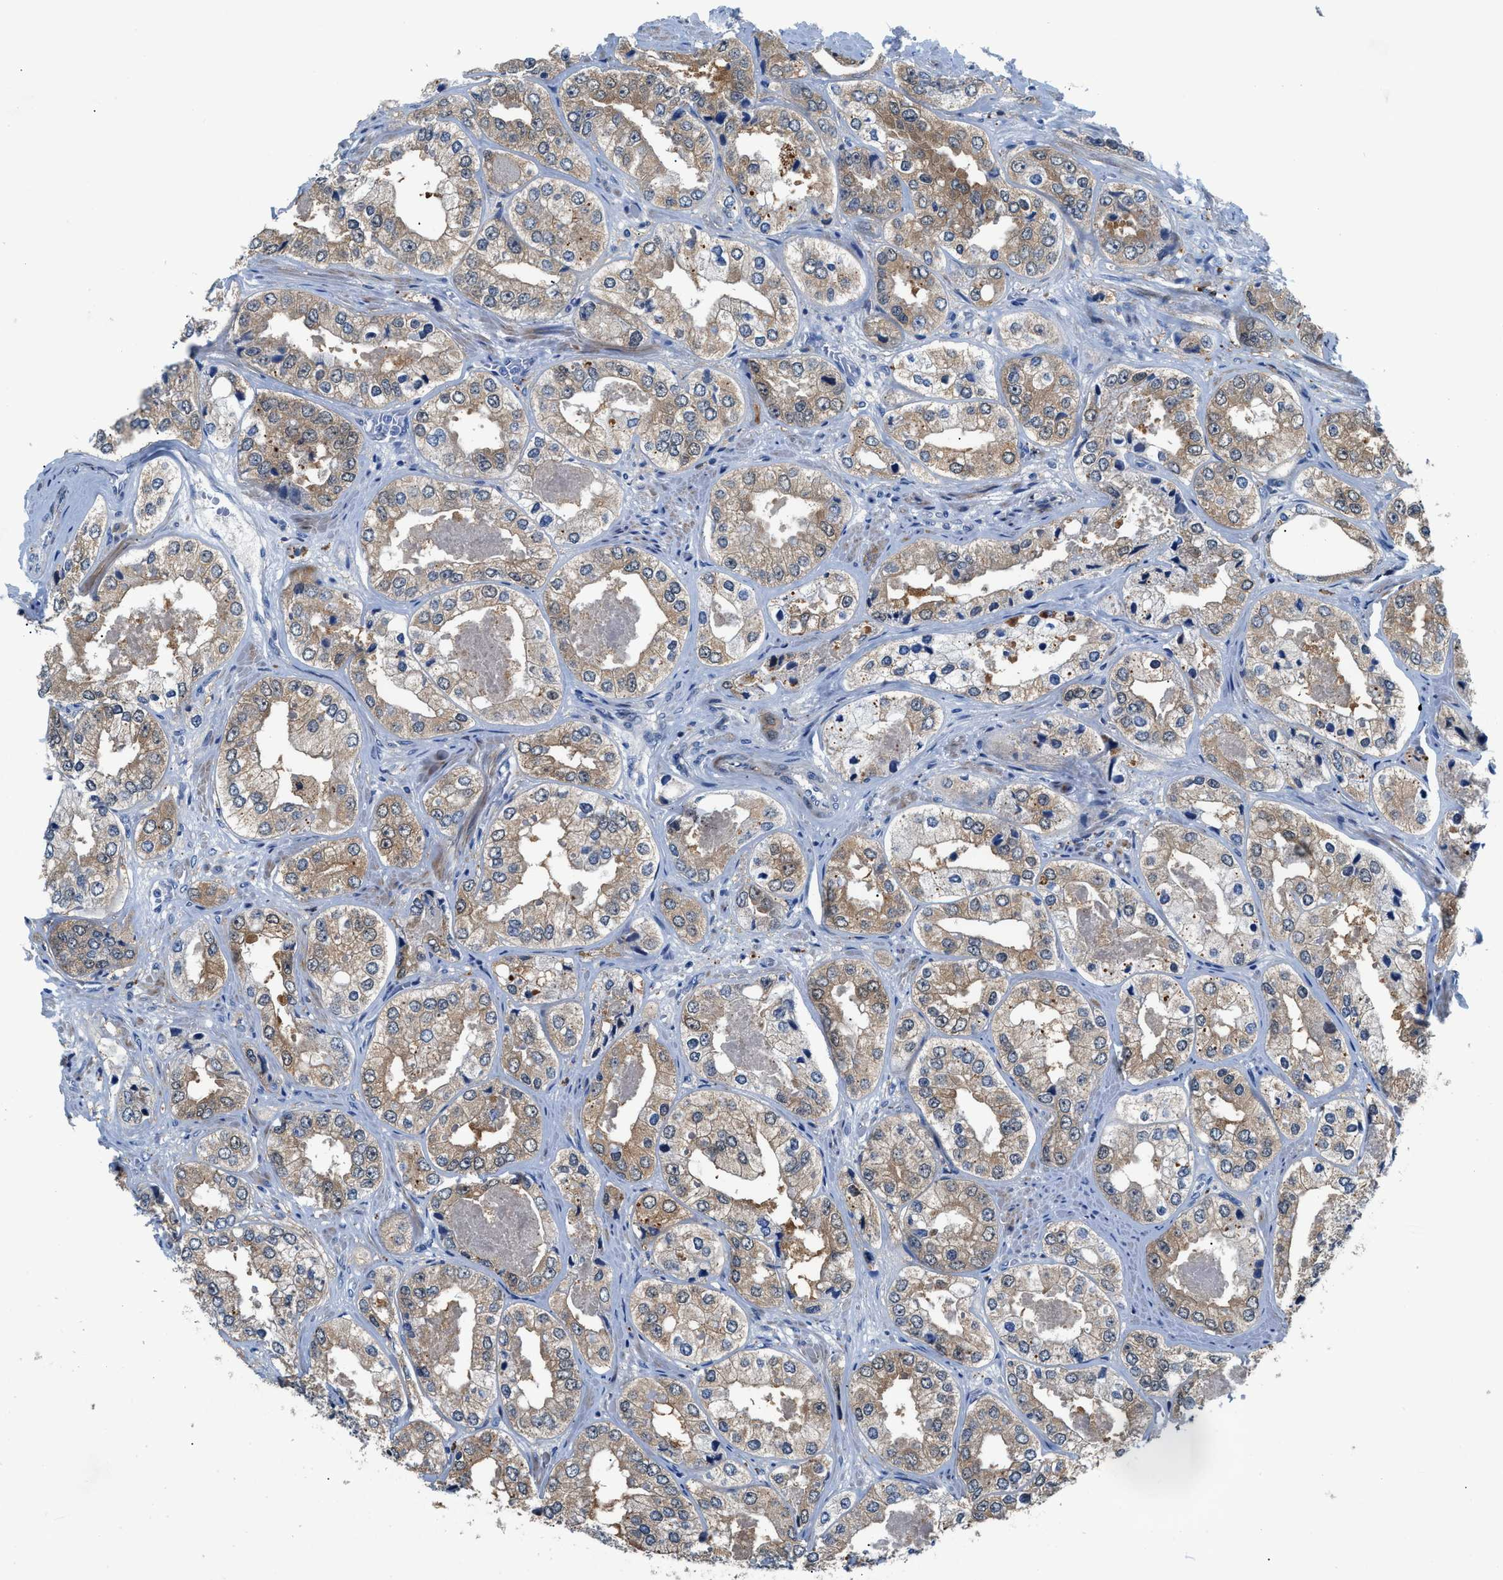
{"staining": {"intensity": "moderate", "quantity": ">75%", "location": "cytoplasmic/membranous"}, "tissue": "prostate cancer", "cell_type": "Tumor cells", "image_type": "cancer", "snomed": [{"axis": "morphology", "description": "Adenocarcinoma, High grade"}, {"axis": "topography", "description": "Prostate"}], "caption": "High-grade adenocarcinoma (prostate) stained with DAB immunohistochemistry (IHC) demonstrates medium levels of moderate cytoplasmic/membranous staining in about >75% of tumor cells.", "gene": "UAP1", "patient": {"sex": "male", "age": 61}}